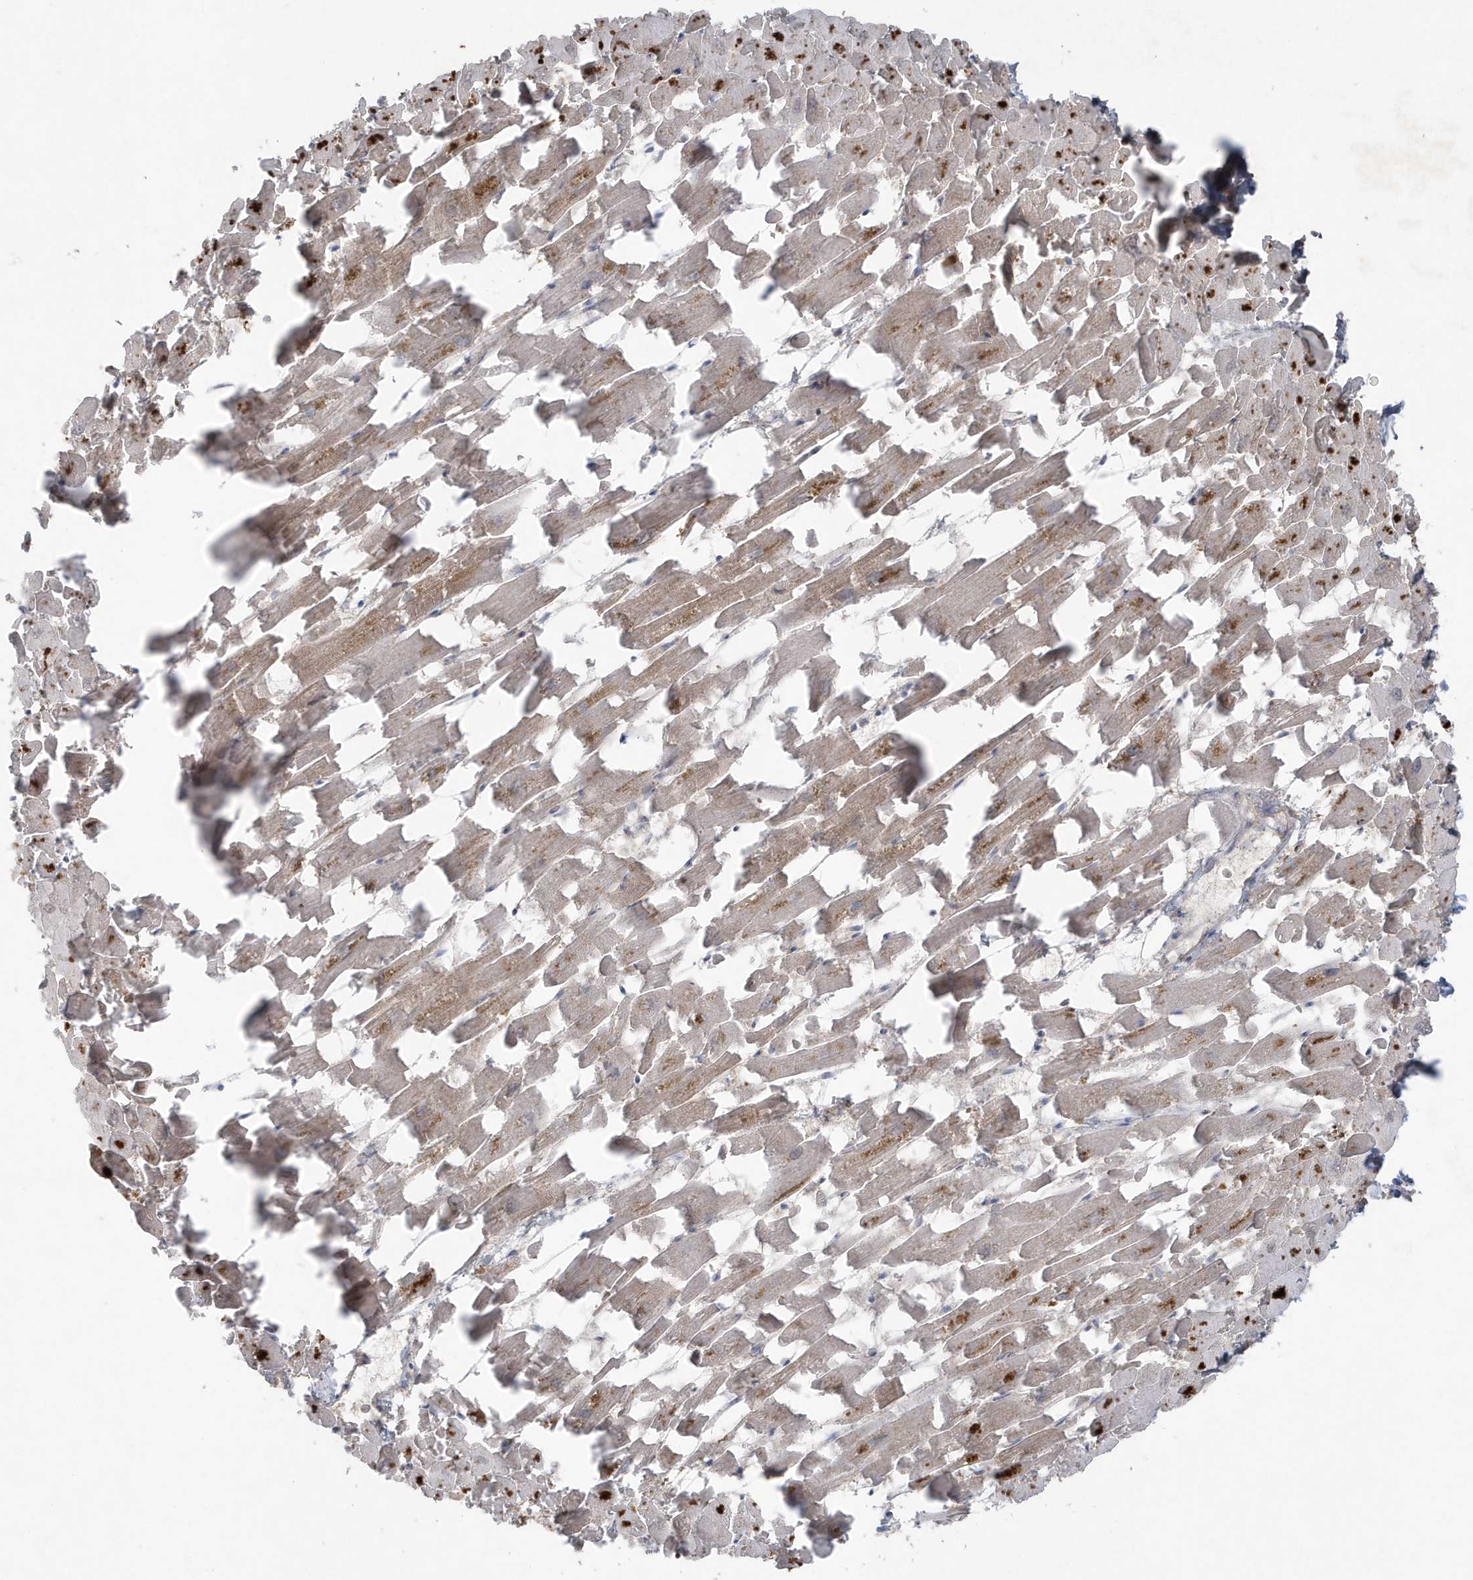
{"staining": {"intensity": "weak", "quantity": ">75%", "location": "cytoplasmic/membranous"}, "tissue": "heart muscle", "cell_type": "Cardiomyocytes", "image_type": "normal", "snomed": [{"axis": "morphology", "description": "Normal tissue, NOS"}, {"axis": "topography", "description": "Heart"}], "caption": "A photomicrograph showing weak cytoplasmic/membranous positivity in about >75% of cardiomyocytes in benign heart muscle, as visualized by brown immunohistochemical staining.", "gene": "C1RL", "patient": {"sex": "female", "age": 64}}